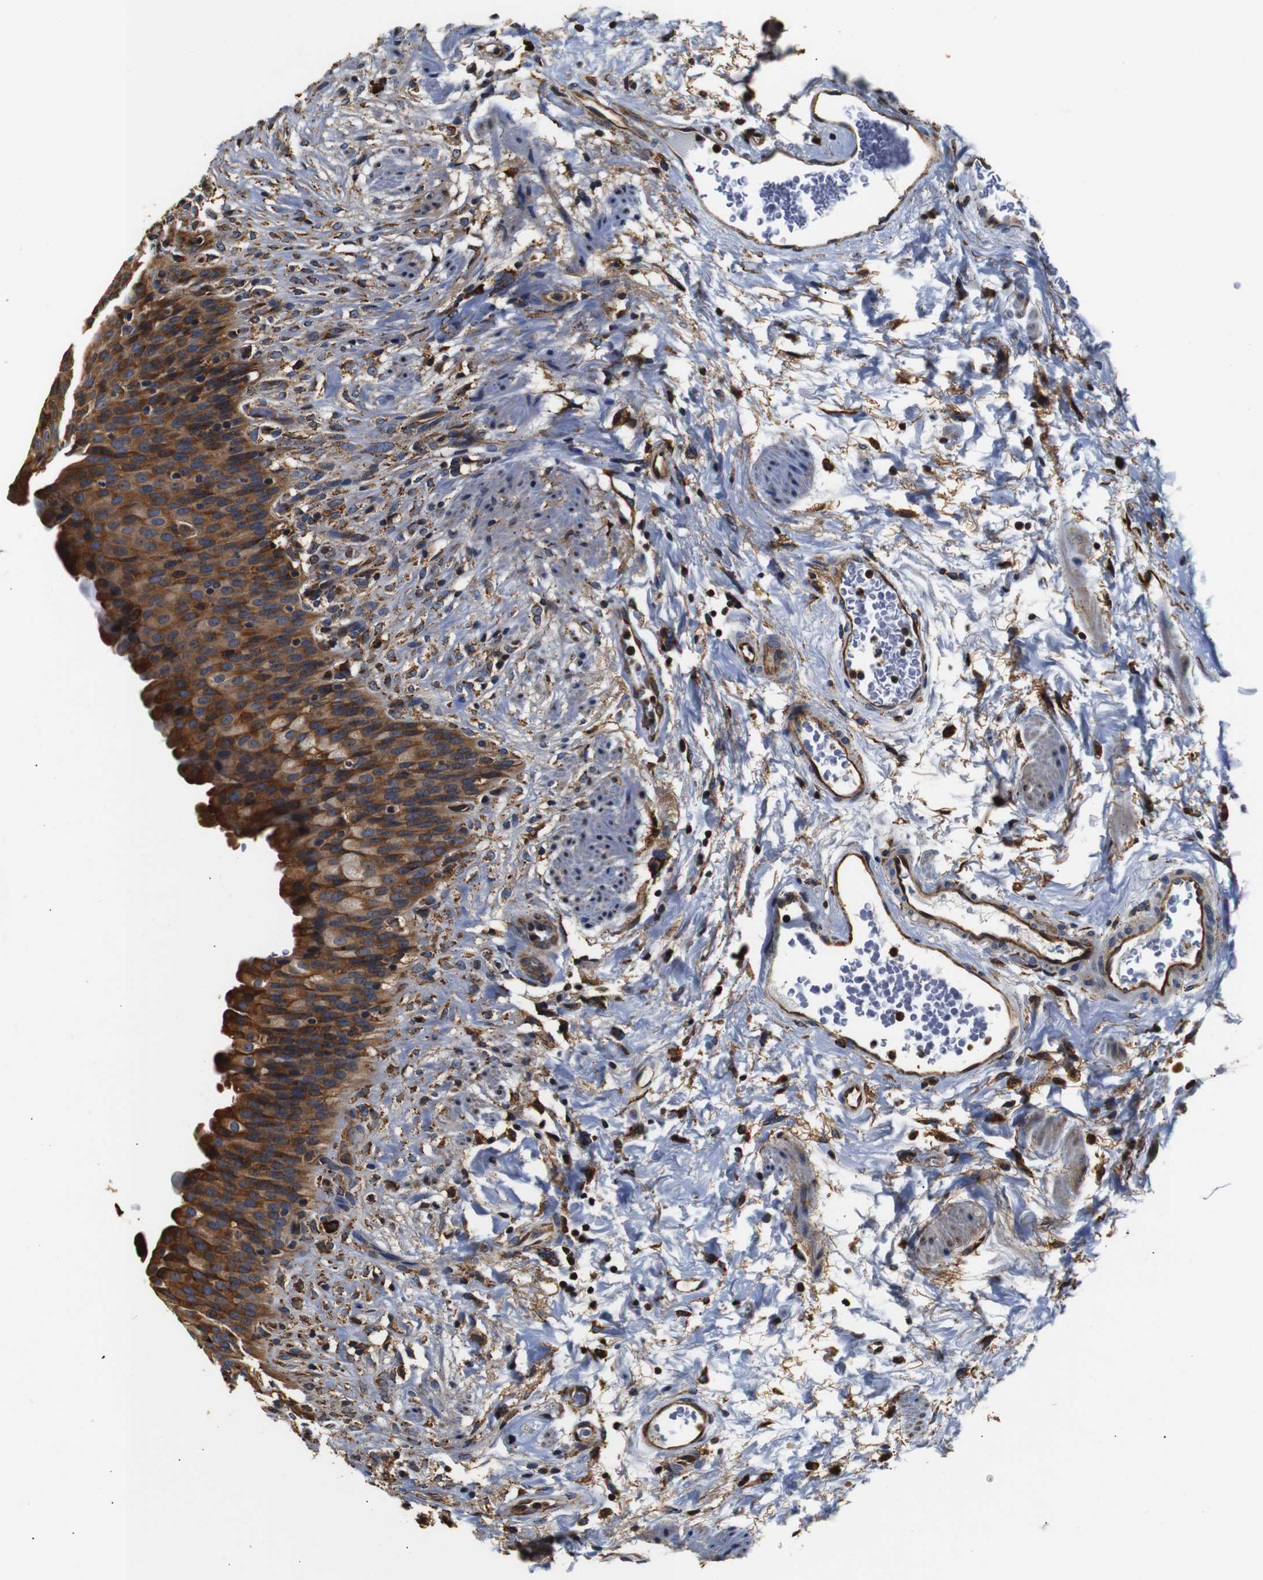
{"staining": {"intensity": "moderate", "quantity": ">75%", "location": "cytoplasmic/membranous"}, "tissue": "urinary bladder", "cell_type": "Urothelial cells", "image_type": "normal", "snomed": [{"axis": "morphology", "description": "Normal tissue, NOS"}, {"axis": "topography", "description": "Urinary bladder"}], "caption": "Protein expression analysis of unremarkable human urinary bladder reveals moderate cytoplasmic/membranous positivity in approximately >75% of urothelial cells. (DAB (3,3'-diaminobenzidine) IHC, brown staining for protein, blue staining for nuclei).", "gene": "HHIP", "patient": {"sex": "female", "age": 79}}